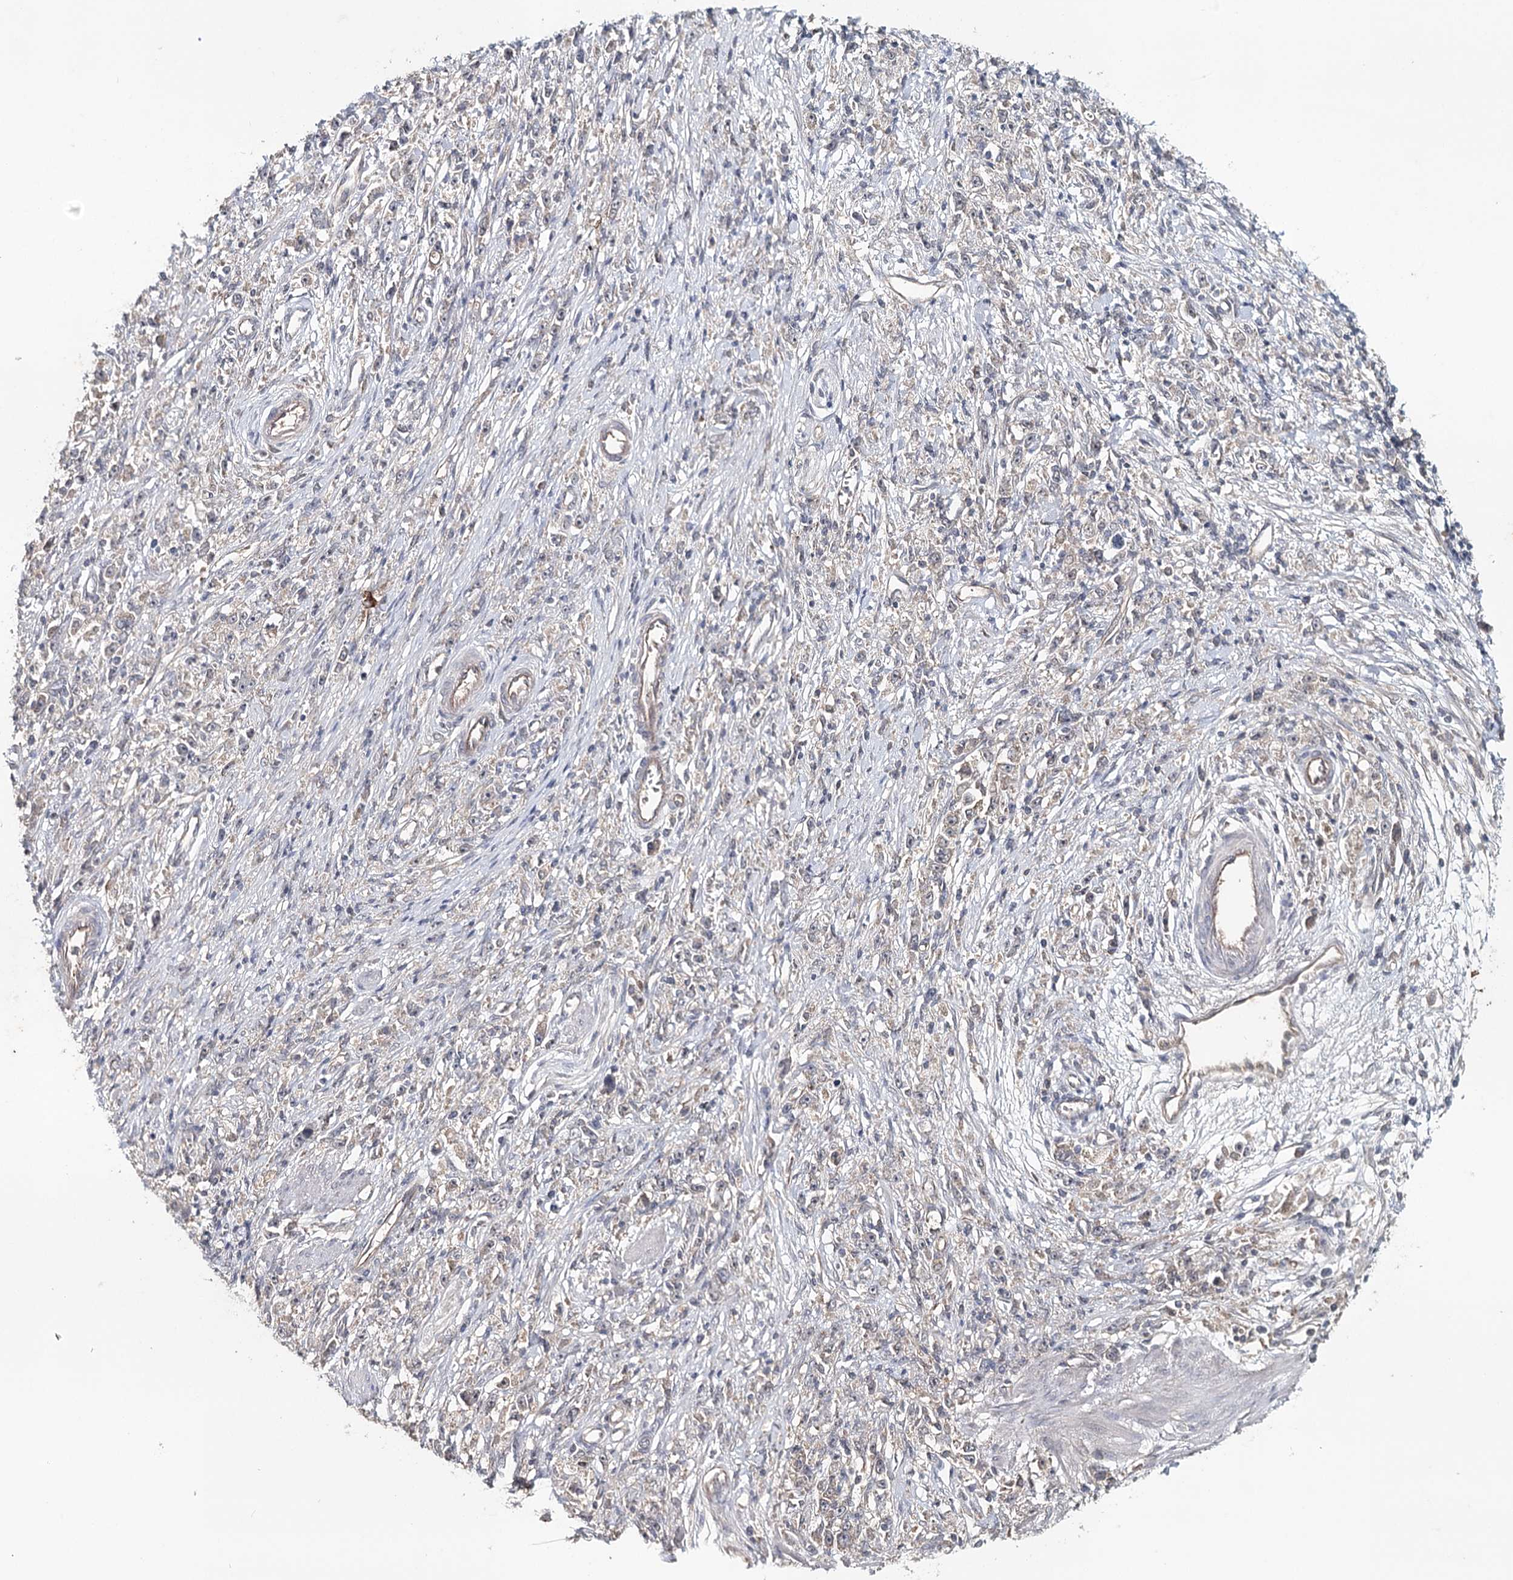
{"staining": {"intensity": "negative", "quantity": "none", "location": "none"}, "tissue": "stomach cancer", "cell_type": "Tumor cells", "image_type": "cancer", "snomed": [{"axis": "morphology", "description": "Adenocarcinoma, NOS"}, {"axis": "topography", "description": "Stomach"}], "caption": "A high-resolution micrograph shows immunohistochemistry (IHC) staining of stomach cancer, which shows no significant expression in tumor cells. (DAB (3,3'-diaminobenzidine) IHC visualized using brightfield microscopy, high magnification).", "gene": "SYNPO", "patient": {"sex": "female", "age": 59}}